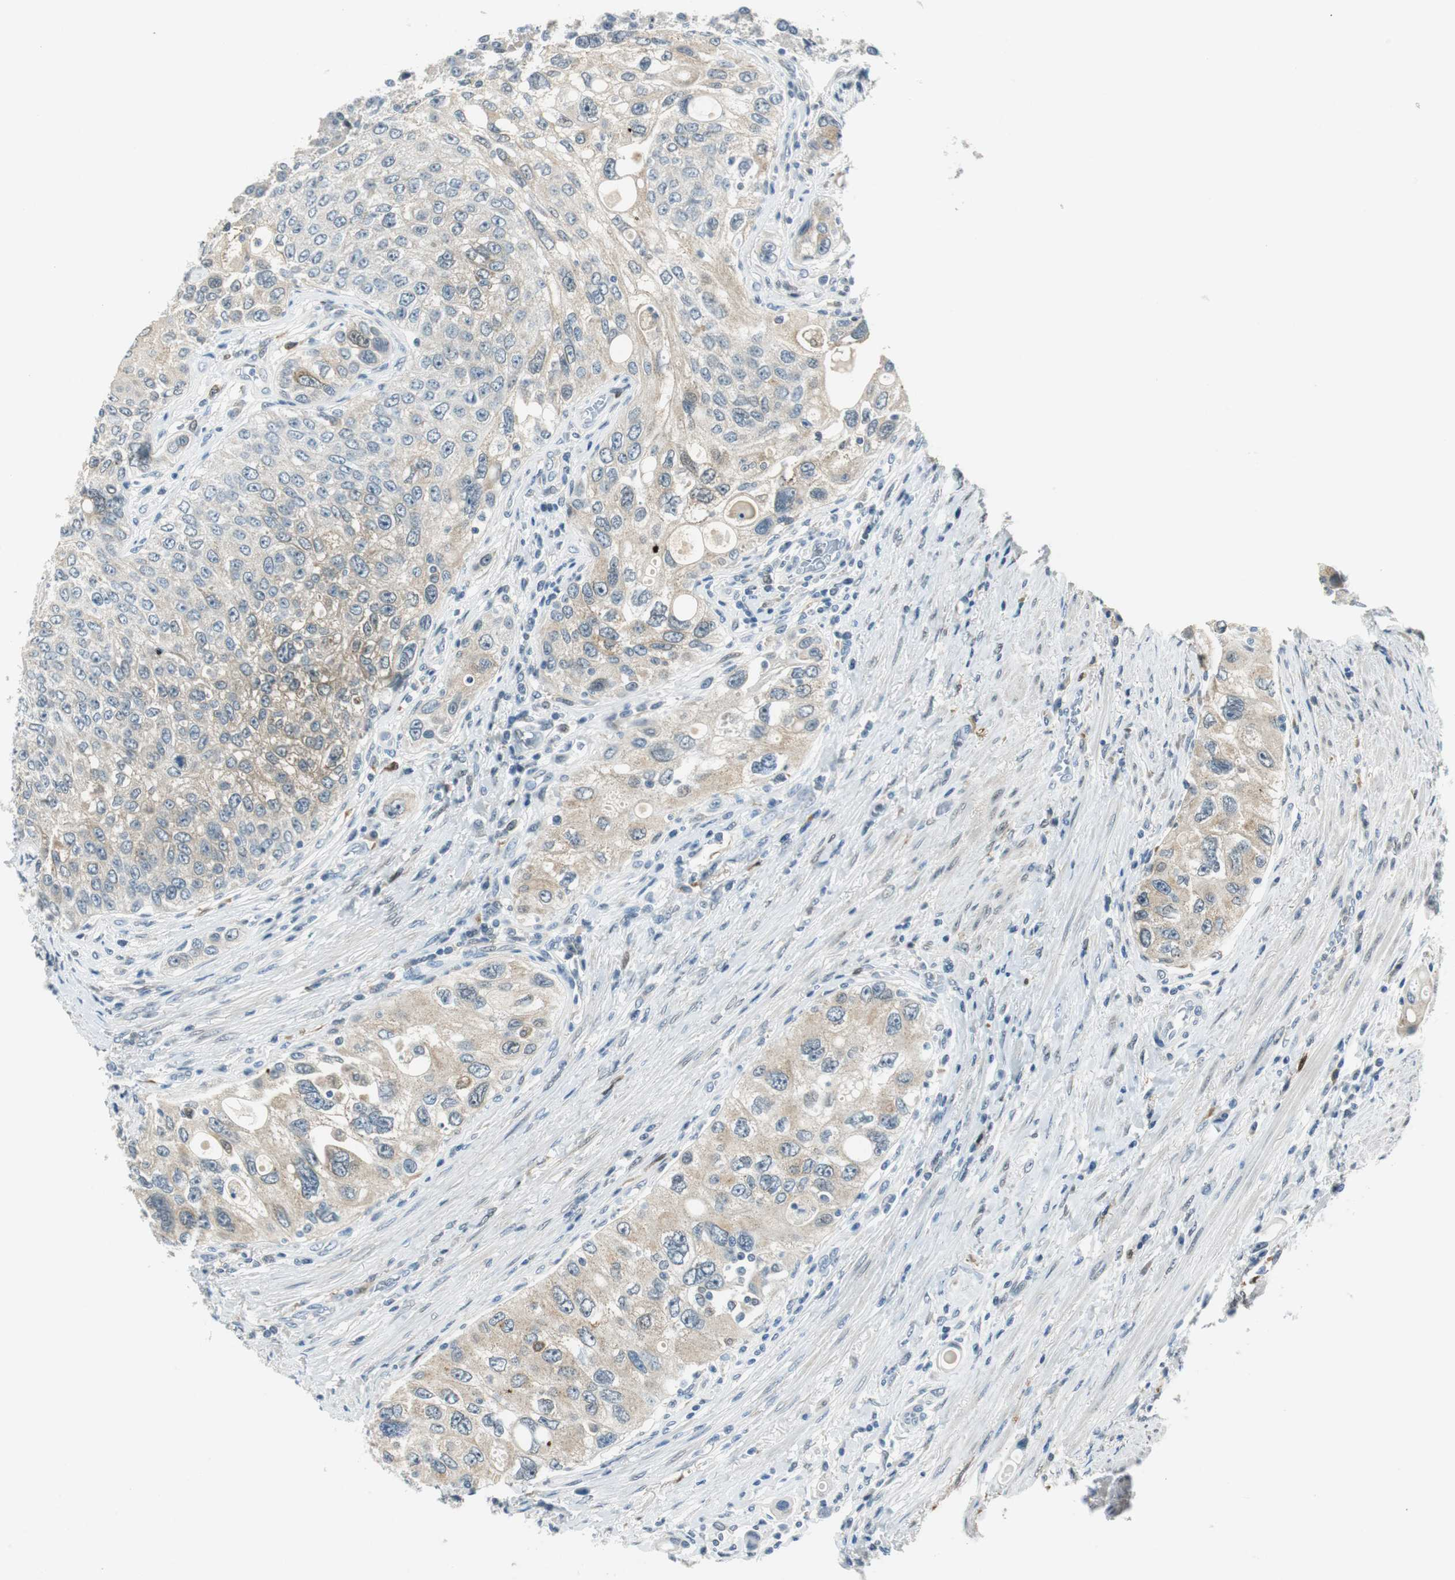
{"staining": {"intensity": "weak", "quantity": "25%-75%", "location": "cytoplasmic/membranous"}, "tissue": "urothelial cancer", "cell_type": "Tumor cells", "image_type": "cancer", "snomed": [{"axis": "morphology", "description": "Urothelial carcinoma, High grade"}, {"axis": "topography", "description": "Urinary bladder"}], "caption": "Immunohistochemical staining of human urothelial carcinoma (high-grade) exhibits low levels of weak cytoplasmic/membranous expression in about 25%-75% of tumor cells.", "gene": "ME1", "patient": {"sex": "female", "age": 56}}